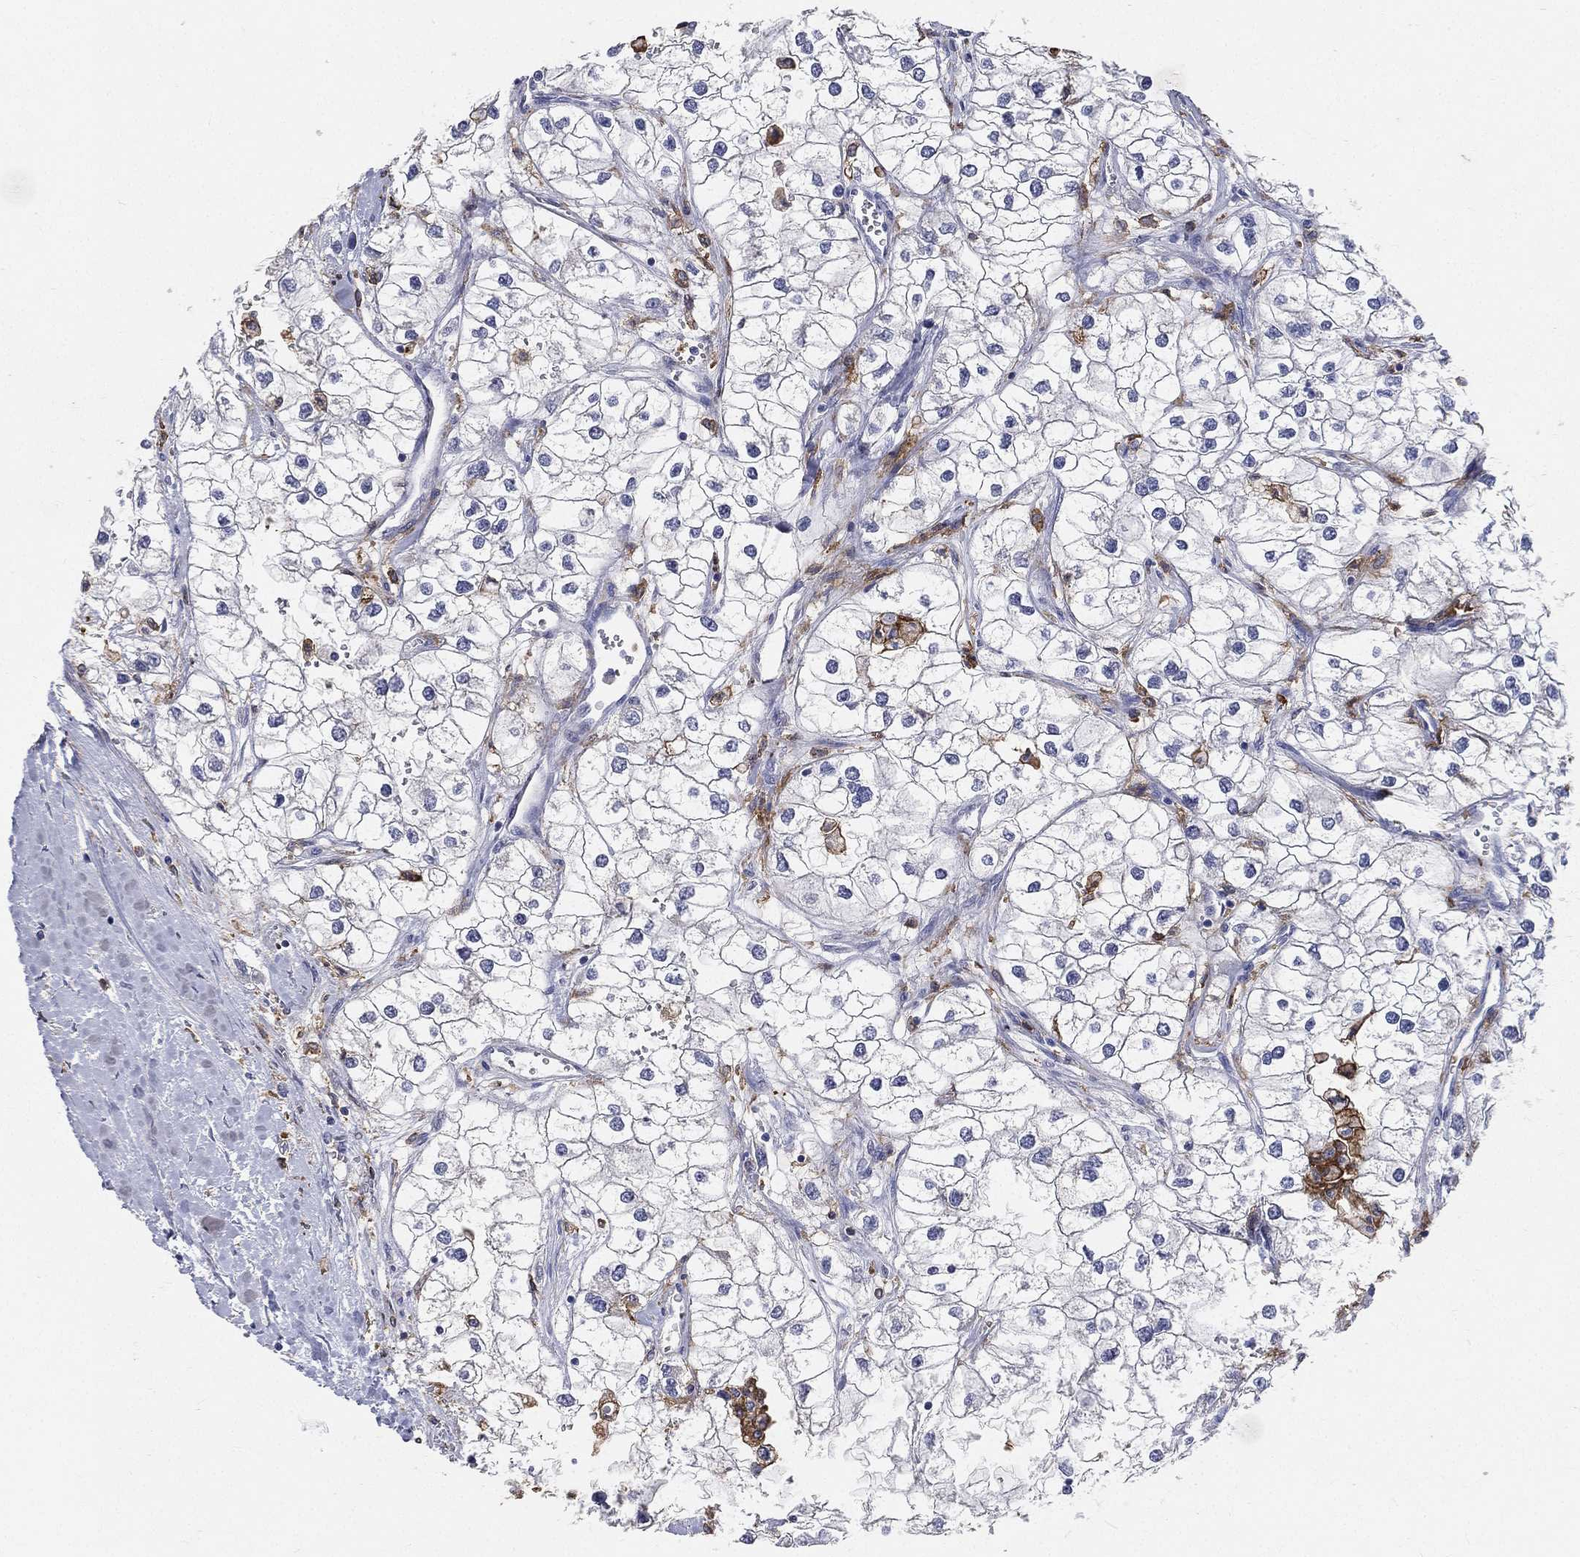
{"staining": {"intensity": "negative", "quantity": "none", "location": "none"}, "tissue": "renal cancer", "cell_type": "Tumor cells", "image_type": "cancer", "snomed": [{"axis": "morphology", "description": "Adenocarcinoma, NOS"}, {"axis": "topography", "description": "Kidney"}], "caption": "High magnification brightfield microscopy of adenocarcinoma (renal) stained with DAB (brown) and counterstained with hematoxylin (blue): tumor cells show no significant staining. (DAB immunohistochemistry, high magnification).", "gene": "CD33", "patient": {"sex": "male", "age": 59}}